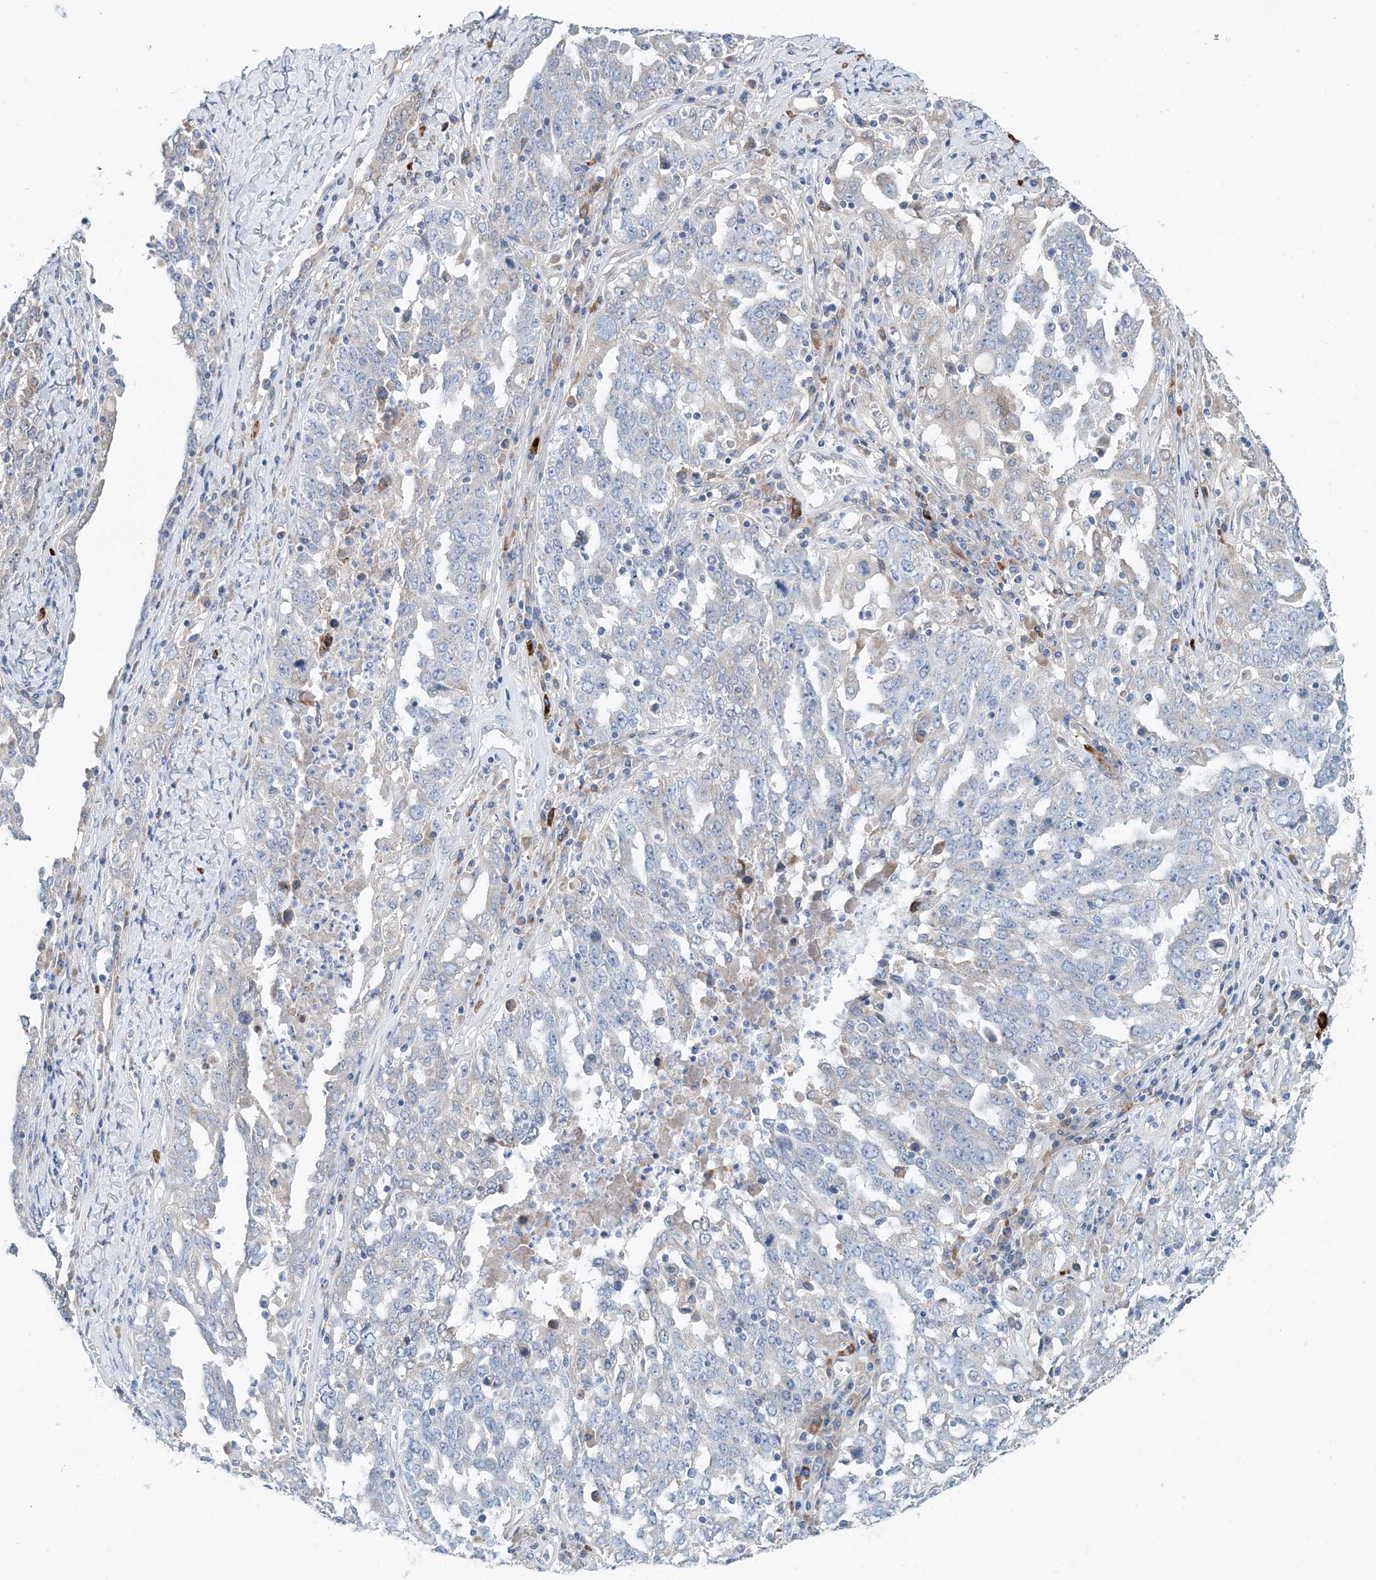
{"staining": {"intensity": "negative", "quantity": "none", "location": "none"}, "tissue": "ovarian cancer", "cell_type": "Tumor cells", "image_type": "cancer", "snomed": [{"axis": "morphology", "description": "Carcinoma, endometroid"}, {"axis": "topography", "description": "Ovary"}], "caption": "High magnification brightfield microscopy of ovarian cancer stained with DAB (brown) and counterstained with hematoxylin (blue): tumor cells show no significant positivity. (Stains: DAB immunohistochemistry (IHC) with hematoxylin counter stain, Microscopy: brightfield microscopy at high magnification).", "gene": "PFN2", "patient": {"sex": "female", "age": 62}}